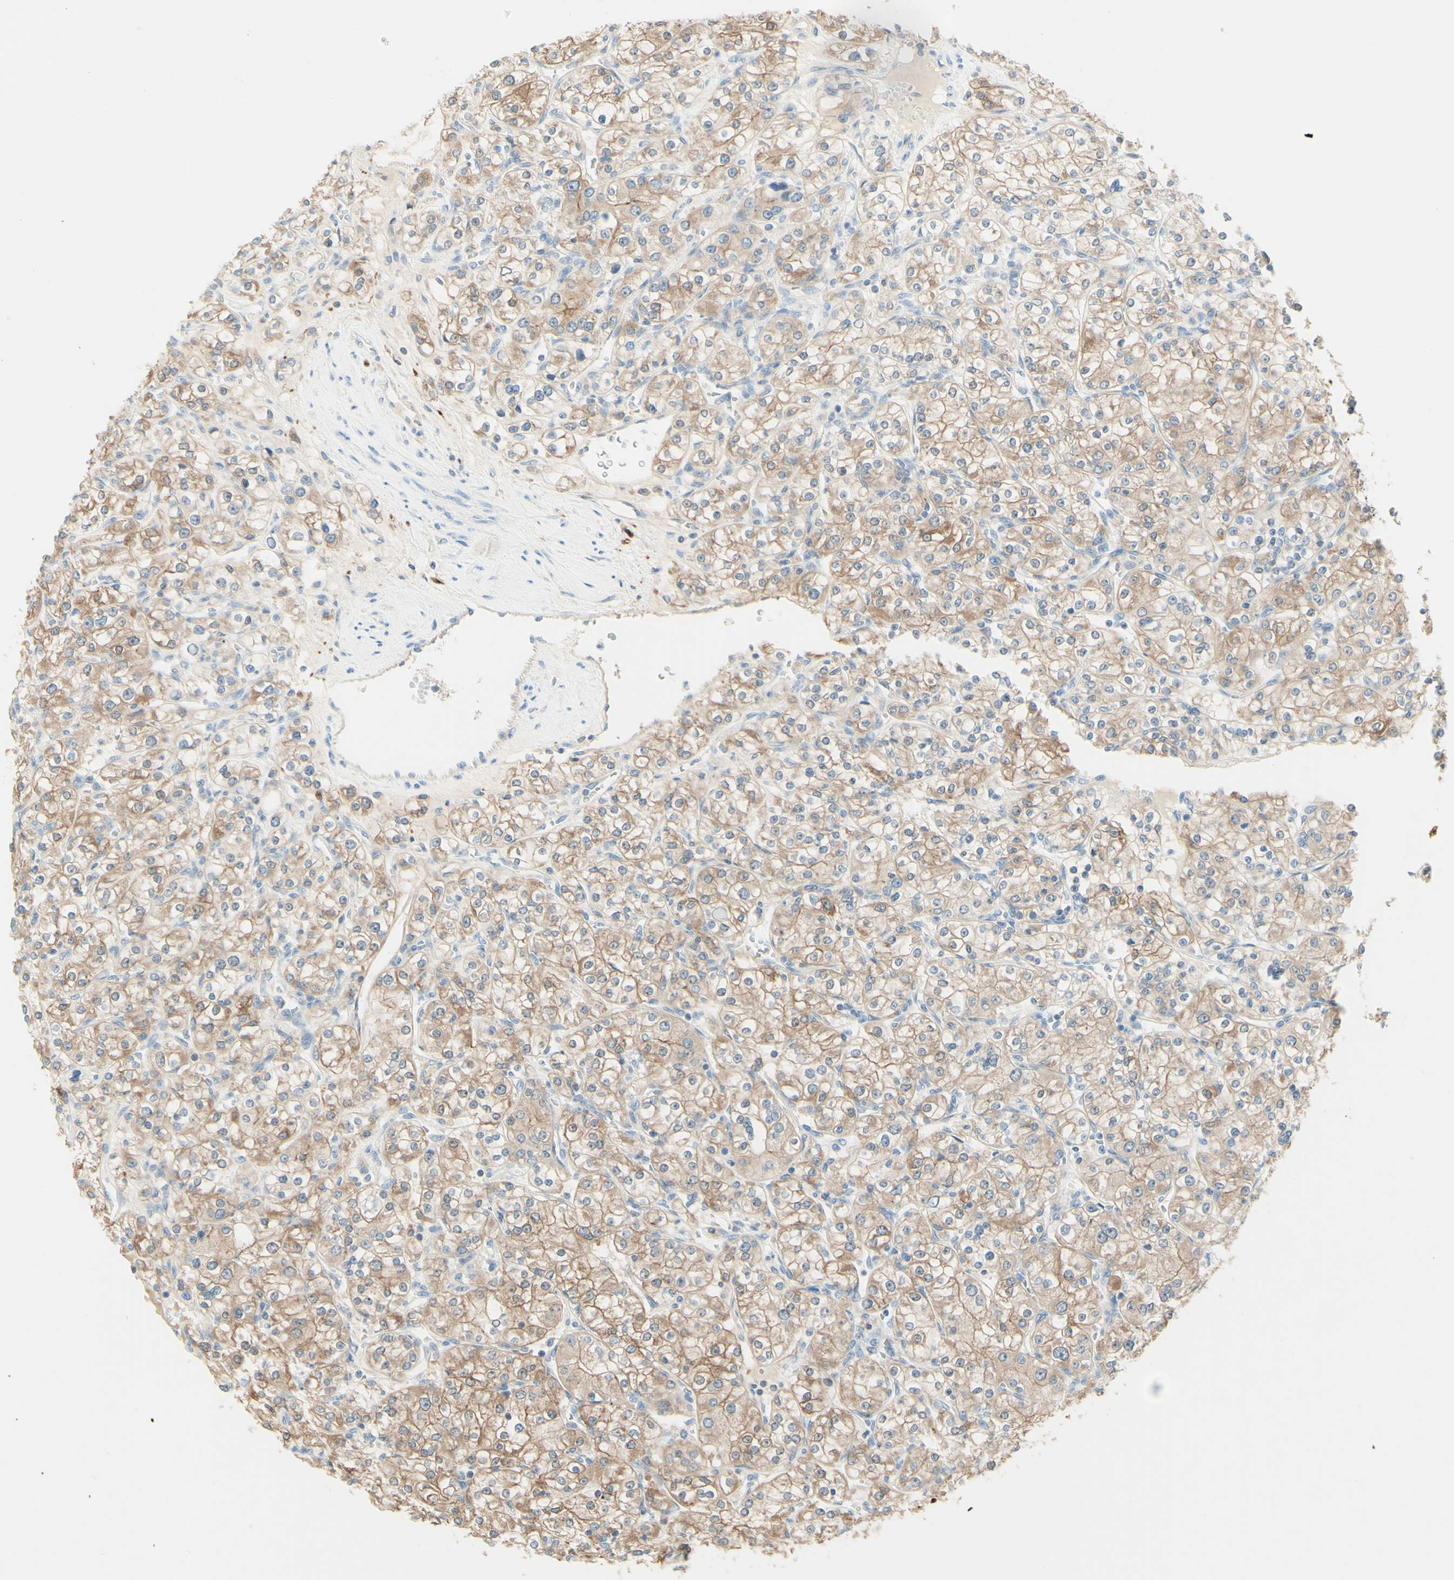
{"staining": {"intensity": "moderate", "quantity": ">75%", "location": "cytoplasmic/membranous"}, "tissue": "renal cancer", "cell_type": "Tumor cells", "image_type": "cancer", "snomed": [{"axis": "morphology", "description": "Adenocarcinoma, NOS"}, {"axis": "topography", "description": "Kidney"}], "caption": "Brown immunohistochemical staining in adenocarcinoma (renal) demonstrates moderate cytoplasmic/membranous positivity in about >75% of tumor cells.", "gene": "MTM1", "patient": {"sex": "male", "age": 77}}